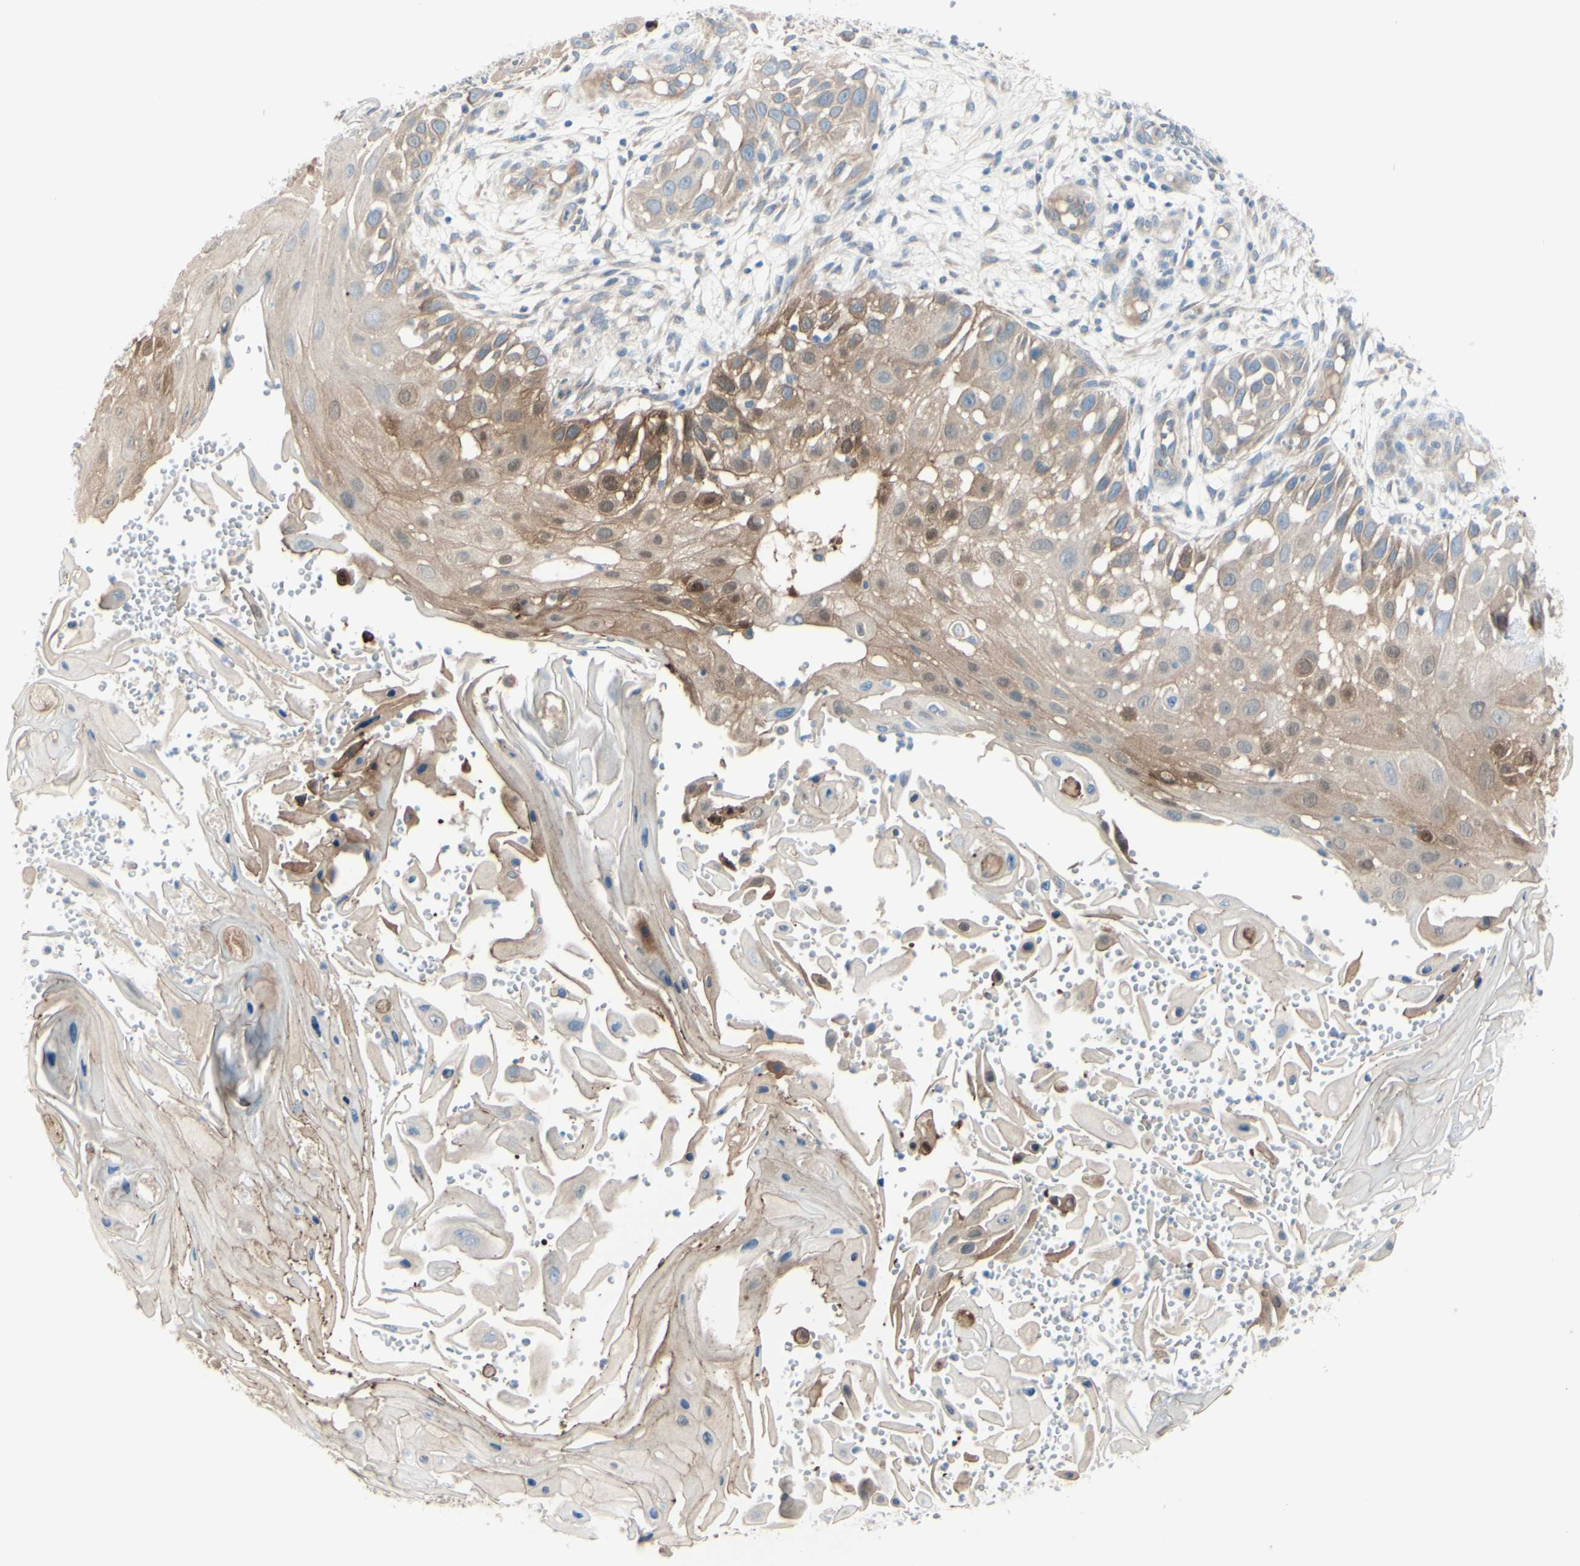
{"staining": {"intensity": "moderate", "quantity": ">75%", "location": "cytoplasmic/membranous,nuclear"}, "tissue": "skin cancer", "cell_type": "Tumor cells", "image_type": "cancer", "snomed": [{"axis": "morphology", "description": "Squamous cell carcinoma, NOS"}, {"axis": "topography", "description": "Skin"}], "caption": "This micrograph reveals immunohistochemistry staining of human squamous cell carcinoma (skin), with medium moderate cytoplasmic/membranous and nuclear positivity in approximately >75% of tumor cells.", "gene": "LRRK1", "patient": {"sex": "female", "age": 44}}